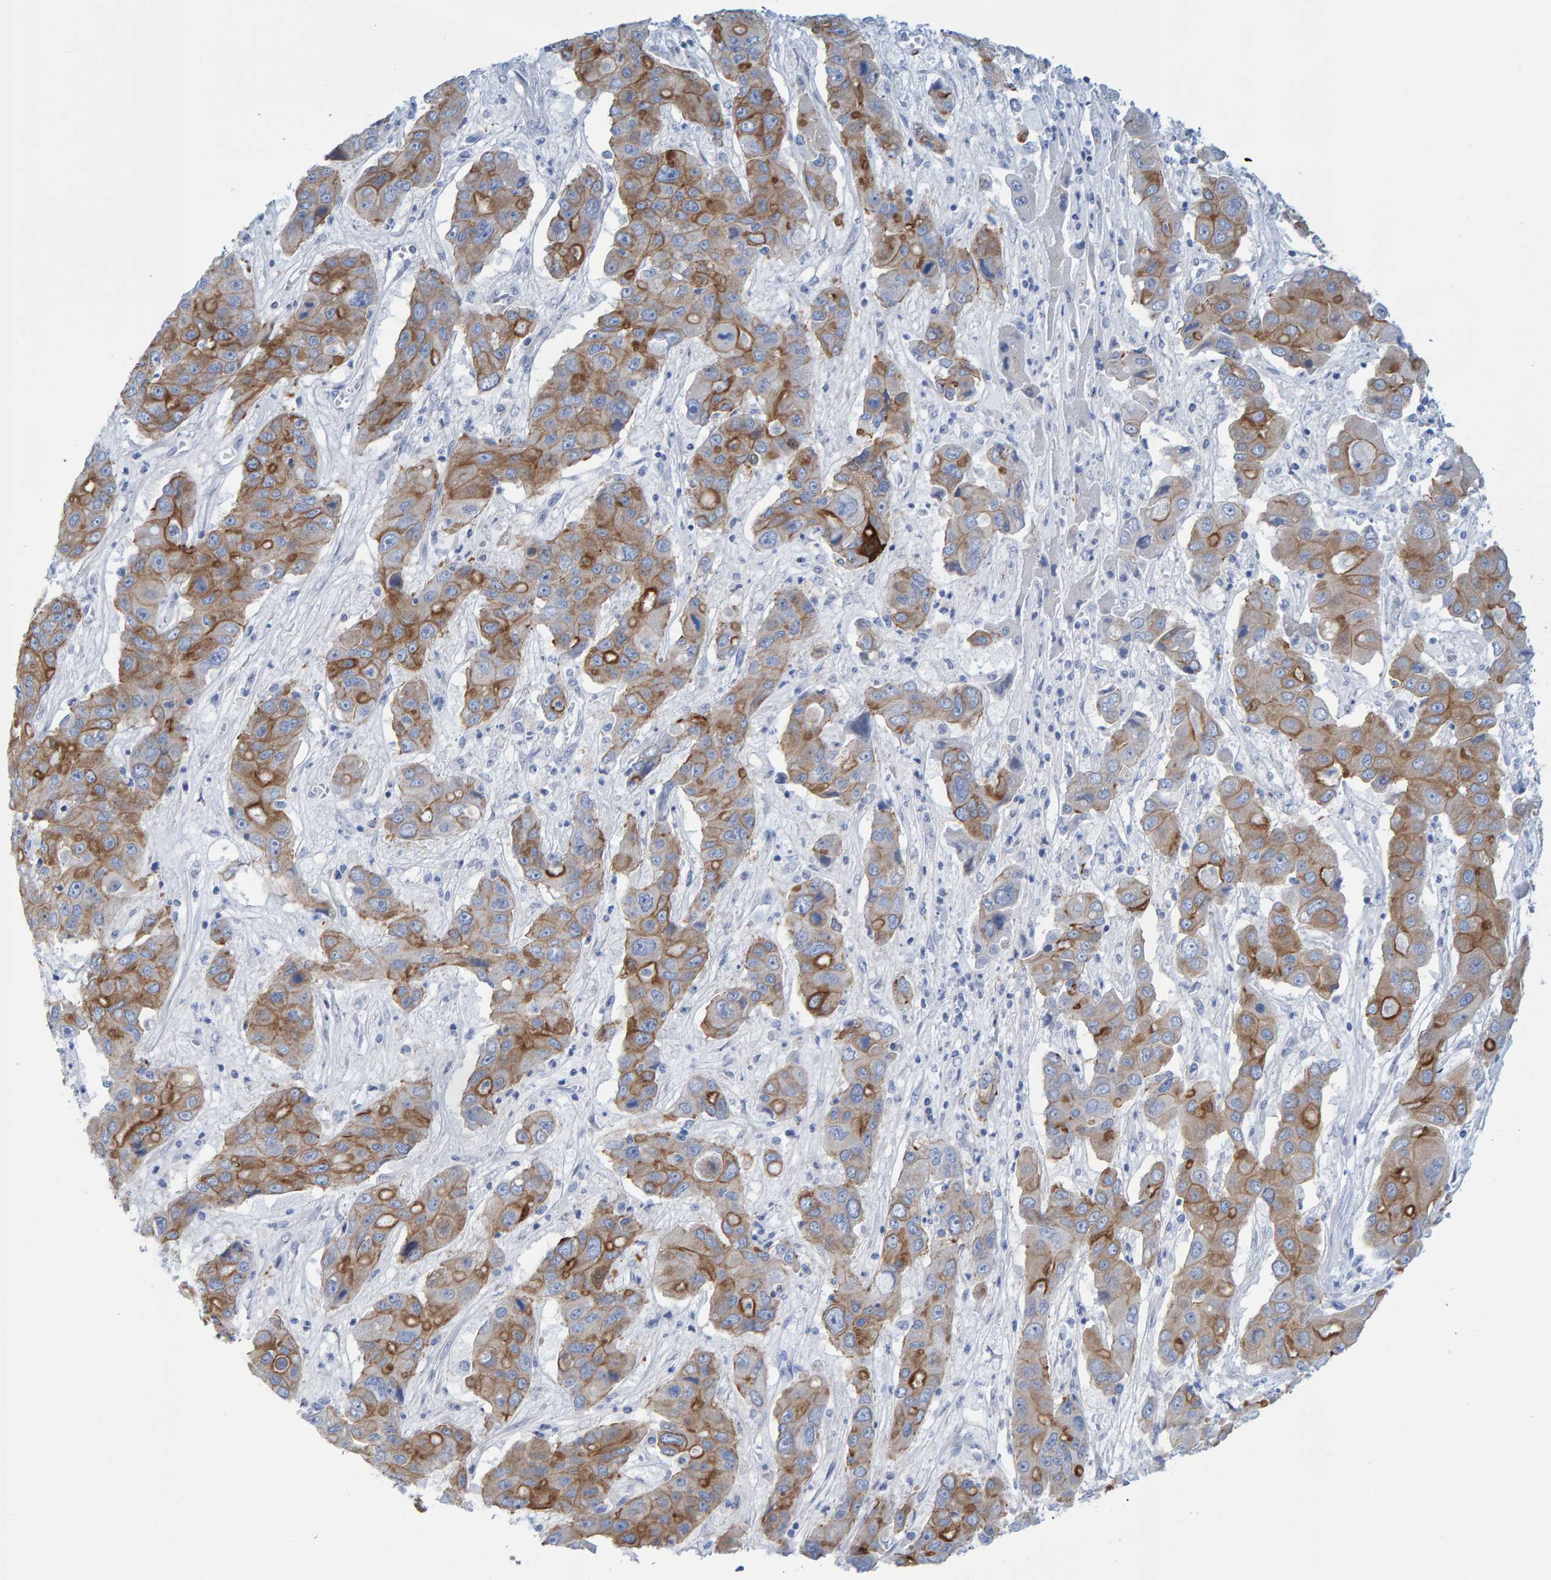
{"staining": {"intensity": "moderate", "quantity": "25%-75%", "location": "cytoplasmic/membranous"}, "tissue": "liver cancer", "cell_type": "Tumor cells", "image_type": "cancer", "snomed": [{"axis": "morphology", "description": "Cholangiocarcinoma"}, {"axis": "topography", "description": "Liver"}], "caption": "Immunohistochemical staining of liver cholangiocarcinoma shows moderate cytoplasmic/membranous protein staining in about 25%-75% of tumor cells. The protein is shown in brown color, while the nuclei are stained blue.", "gene": "JAKMIP3", "patient": {"sex": "male", "age": 67}}